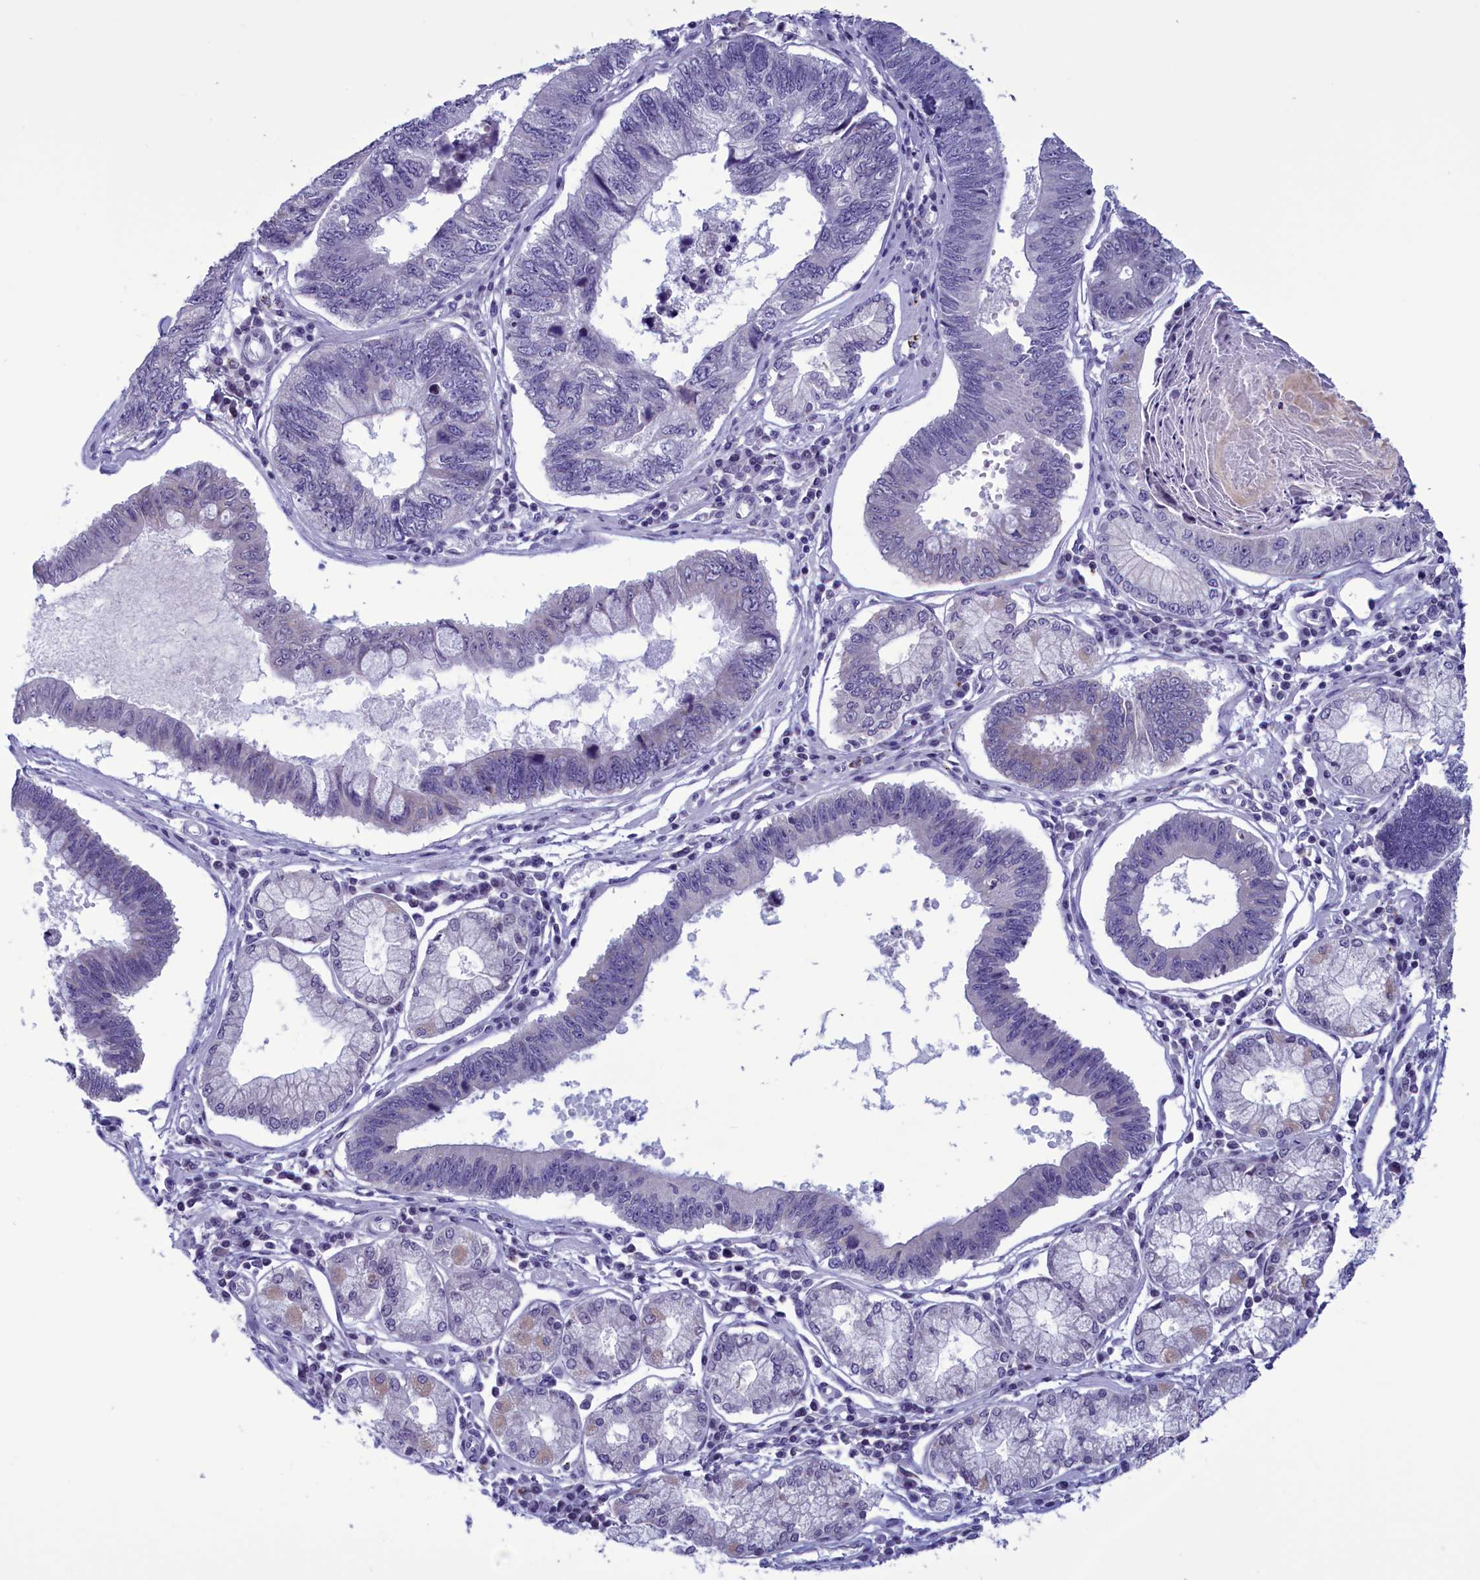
{"staining": {"intensity": "negative", "quantity": "none", "location": "none"}, "tissue": "stomach cancer", "cell_type": "Tumor cells", "image_type": "cancer", "snomed": [{"axis": "morphology", "description": "Adenocarcinoma, NOS"}, {"axis": "topography", "description": "Stomach"}], "caption": "Immunohistochemistry of stomach cancer exhibits no positivity in tumor cells. (Immunohistochemistry, brightfield microscopy, high magnification).", "gene": "PARS2", "patient": {"sex": "male", "age": 59}}